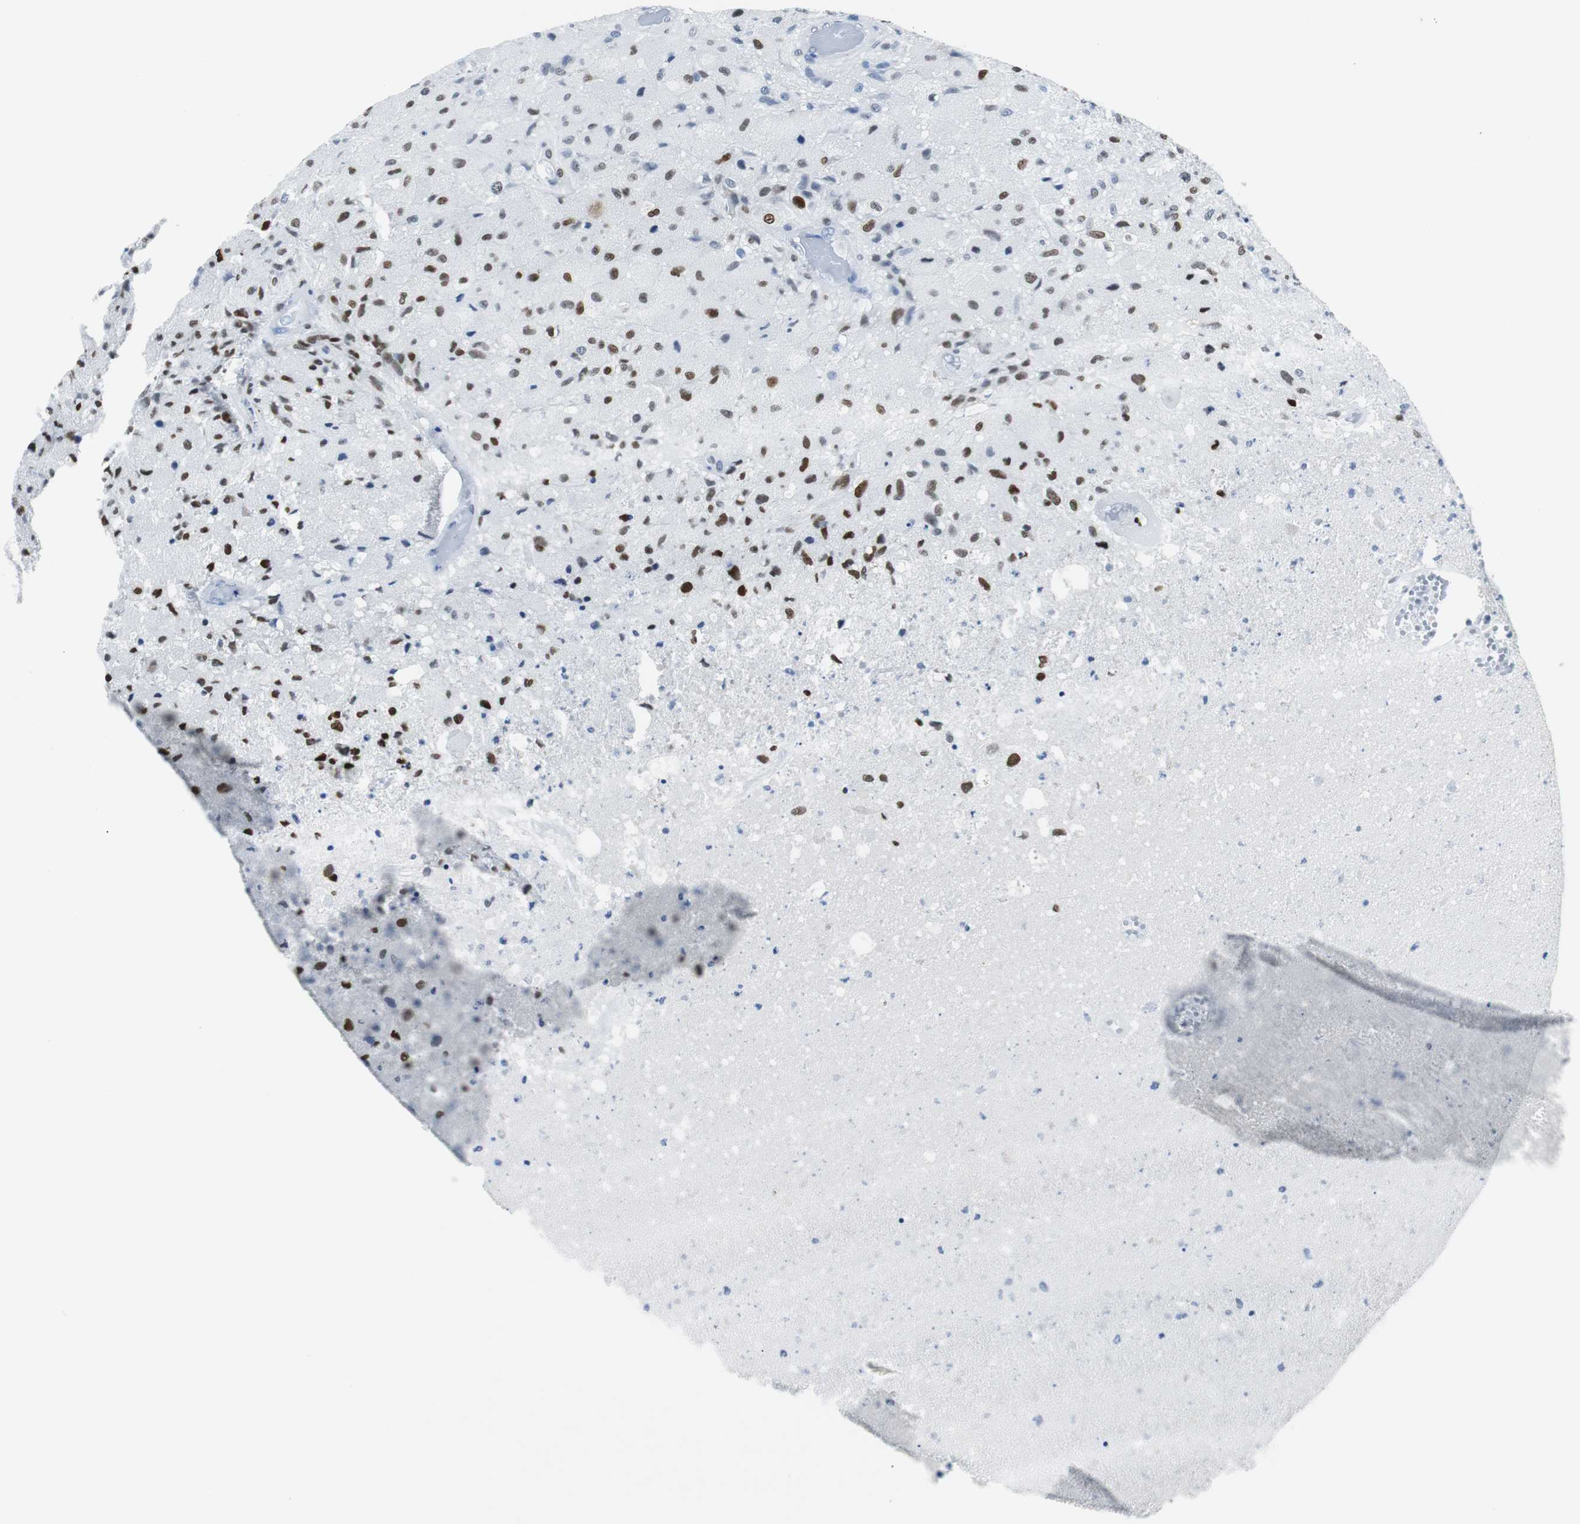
{"staining": {"intensity": "moderate", "quantity": ">75%", "location": "nuclear"}, "tissue": "glioma", "cell_type": "Tumor cells", "image_type": "cancer", "snomed": [{"axis": "morphology", "description": "Normal tissue, NOS"}, {"axis": "morphology", "description": "Glioma, malignant, High grade"}, {"axis": "topography", "description": "Cerebral cortex"}], "caption": "IHC micrograph of human high-grade glioma (malignant) stained for a protein (brown), which shows medium levels of moderate nuclear positivity in approximately >75% of tumor cells.", "gene": "JUN", "patient": {"sex": "male", "age": 77}}